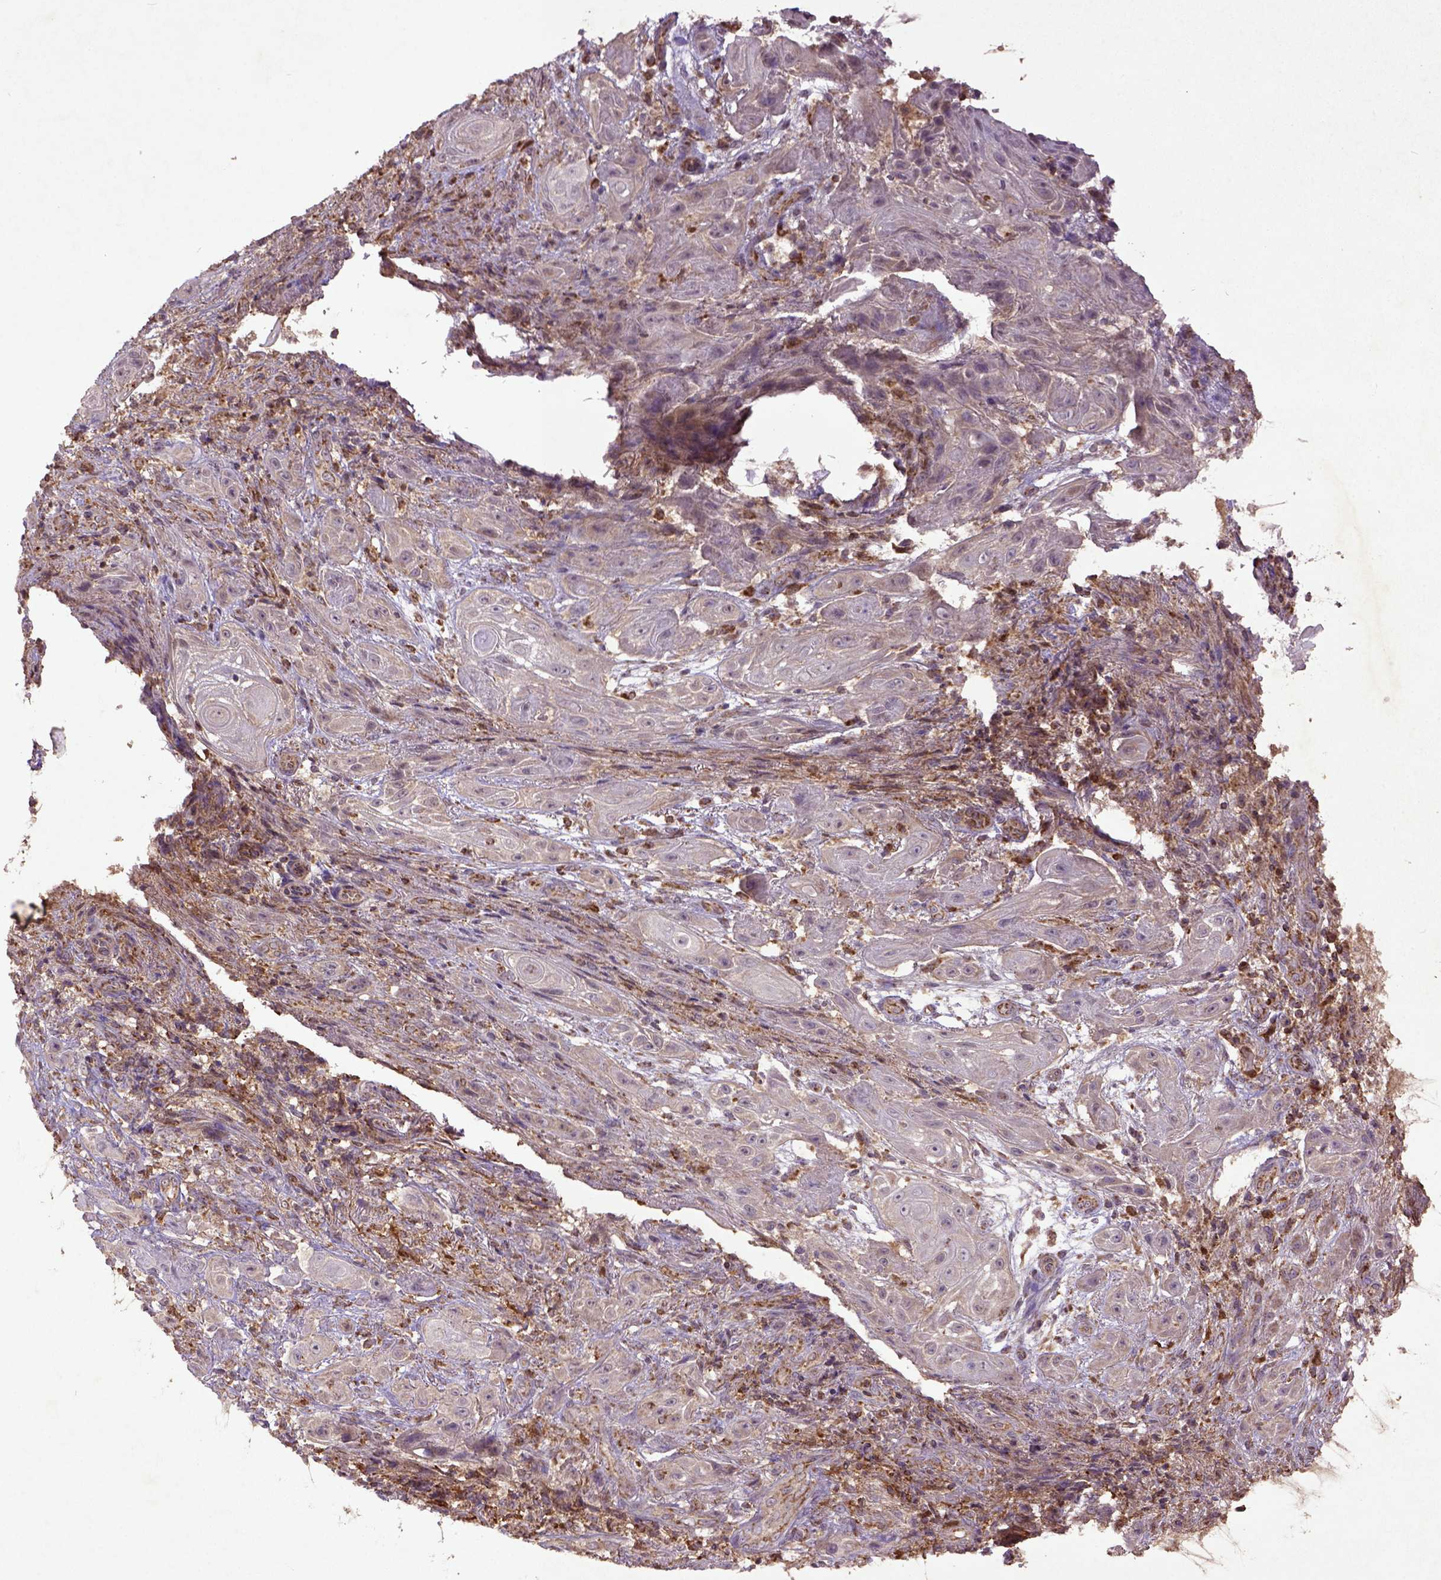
{"staining": {"intensity": "negative", "quantity": "none", "location": "none"}, "tissue": "skin cancer", "cell_type": "Tumor cells", "image_type": "cancer", "snomed": [{"axis": "morphology", "description": "Squamous cell carcinoma, NOS"}, {"axis": "topography", "description": "Skin"}], "caption": "This image is of skin squamous cell carcinoma stained with immunohistochemistry to label a protein in brown with the nuclei are counter-stained blue. There is no expression in tumor cells.", "gene": "MT-CO1", "patient": {"sex": "male", "age": 62}}